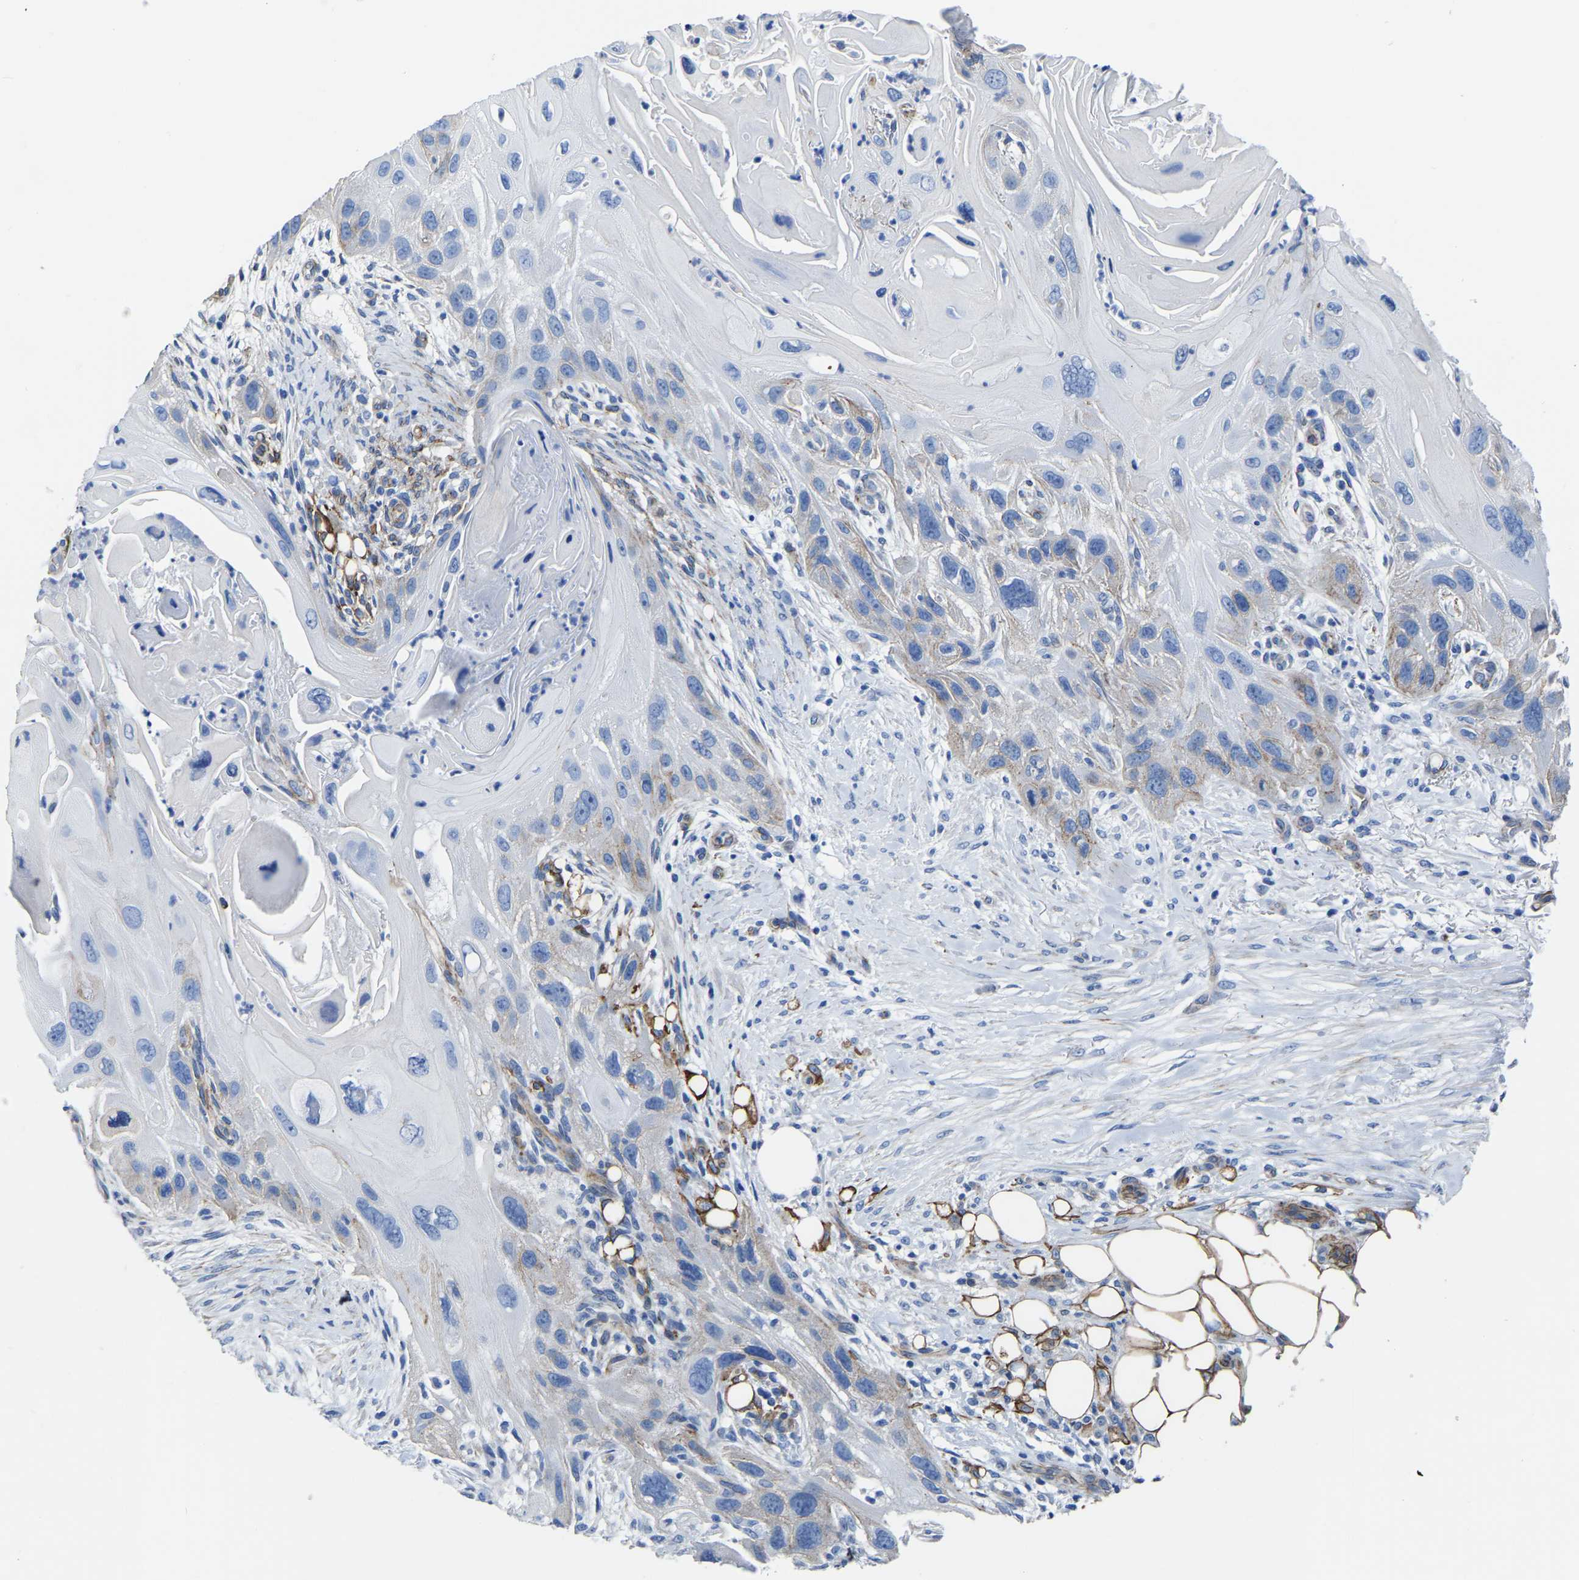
{"staining": {"intensity": "weak", "quantity": "<25%", "location": "cytoplasmic/membranous"}, "tissue": "skin cancer", "cell_type": "Tumor cells", "image_type": "cancer", "snomed": [{"axis": "morphology", "description": "Squamous cell carcinoma, NOS"}, {"axis": "topography", "description": "Skin"}], "caption": "Skin squamous cell carcinoma stained for a protein using immunohistochemistry (IHC) displays no positivity tumor cells.", "gene": "SLC45A3", "patient": {"sex": "female", "age": 77}}